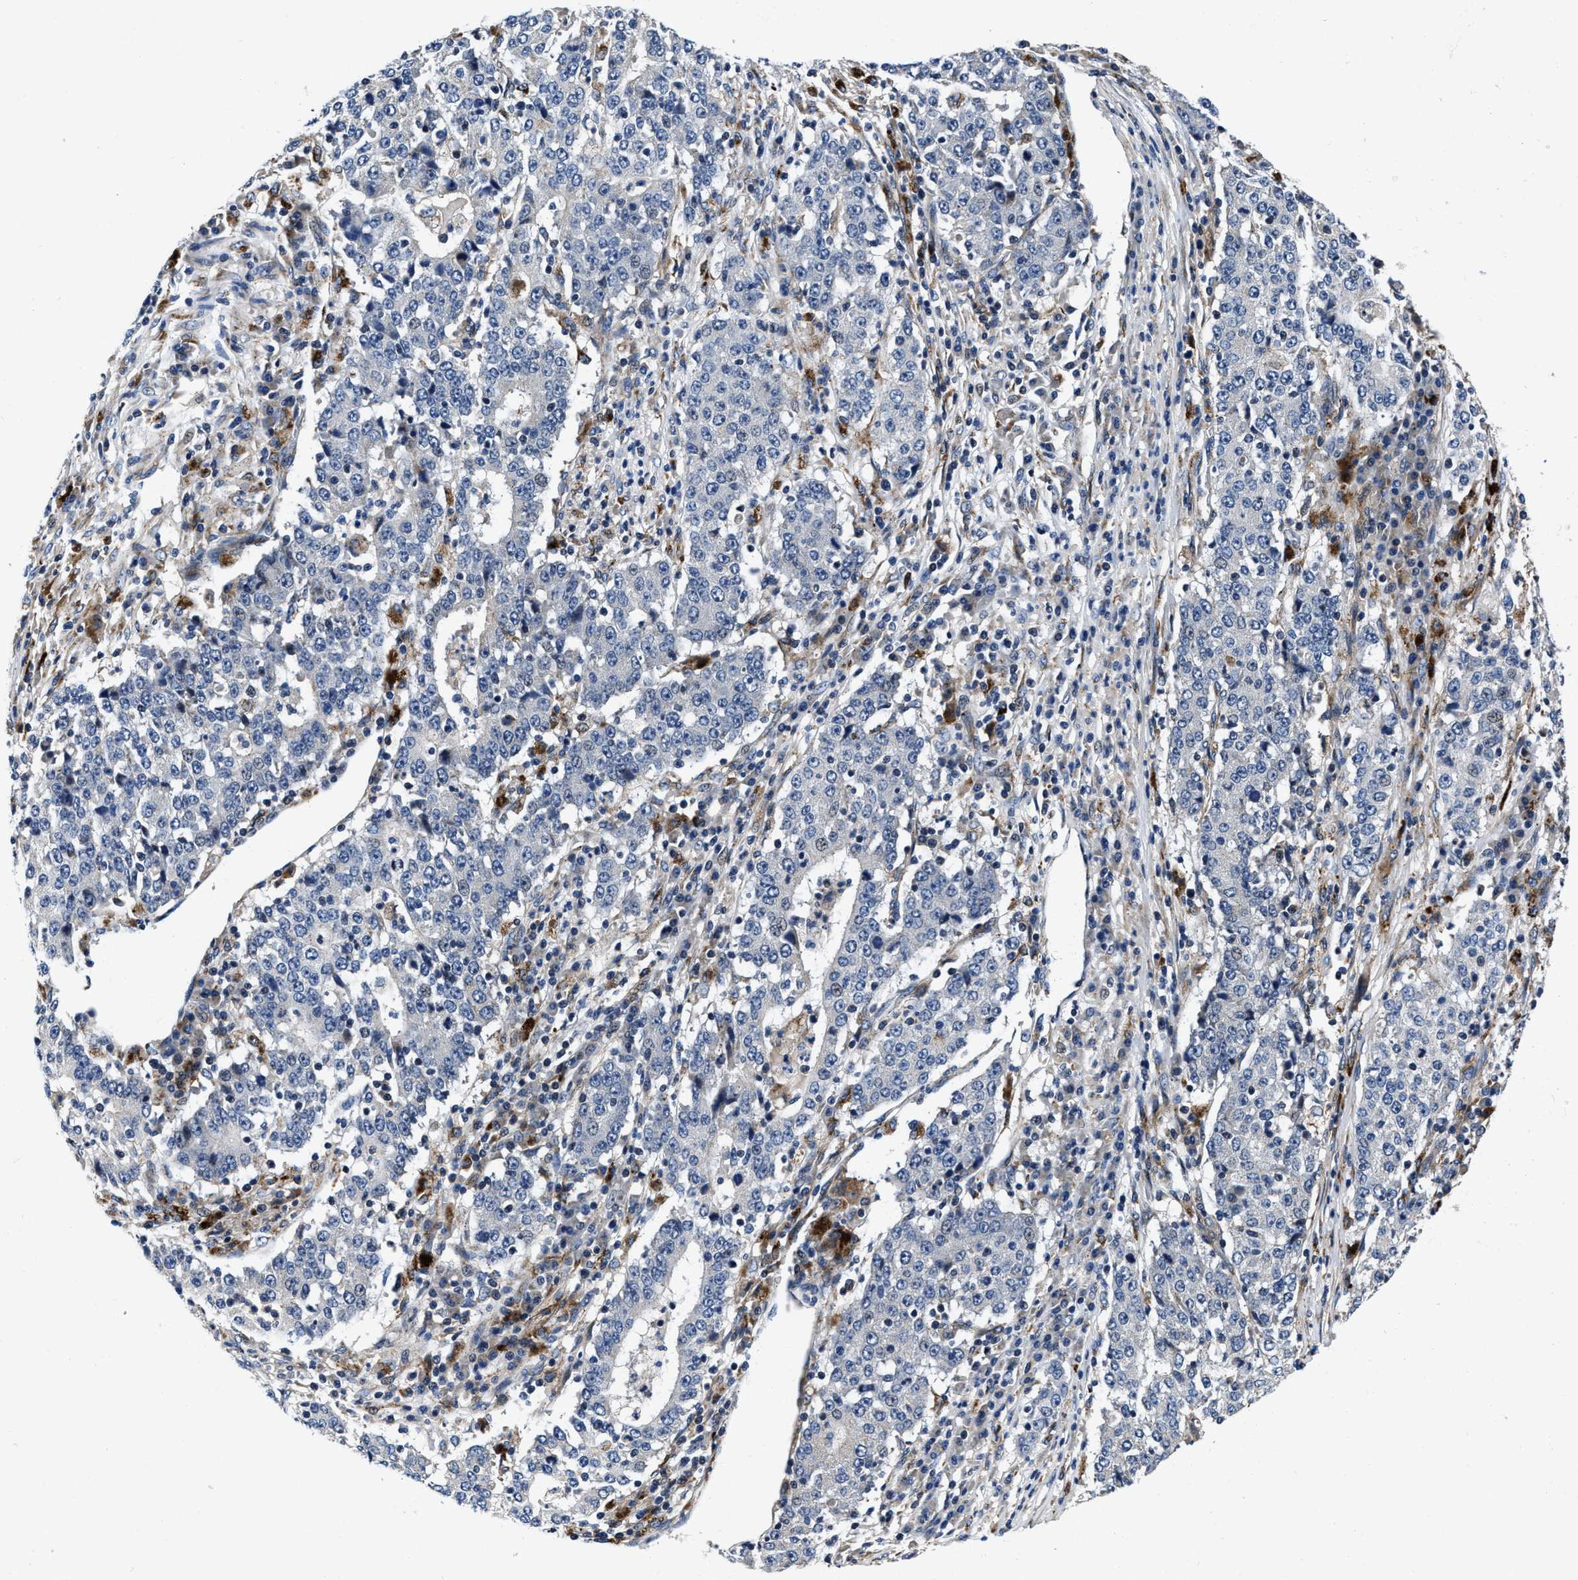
{"staining": {"intensity": "negative", "quantity": "none", "location": "none"}, "tissue": "stomach cancer", "cell_type": "Tumor cells", "image_type": "cancer", "snomed": [{"axis": "morphology", "description": "Adenocarcinoma, NOS"}, {"axis": "topography", "description": "Stomach"}], "caption": "The immunohistochemistry photomicrograph has no significant expression in tumor cells of stomach cancer tissue. Brightfield microscopy of immunohistochemistry stained with DAB (3,3'-diaminobenzidine) (brown) and hematoxylin (blue), captured at high magnification.", "gene": "C2orf66", "patient": {"sex": "male", "age": 59}}